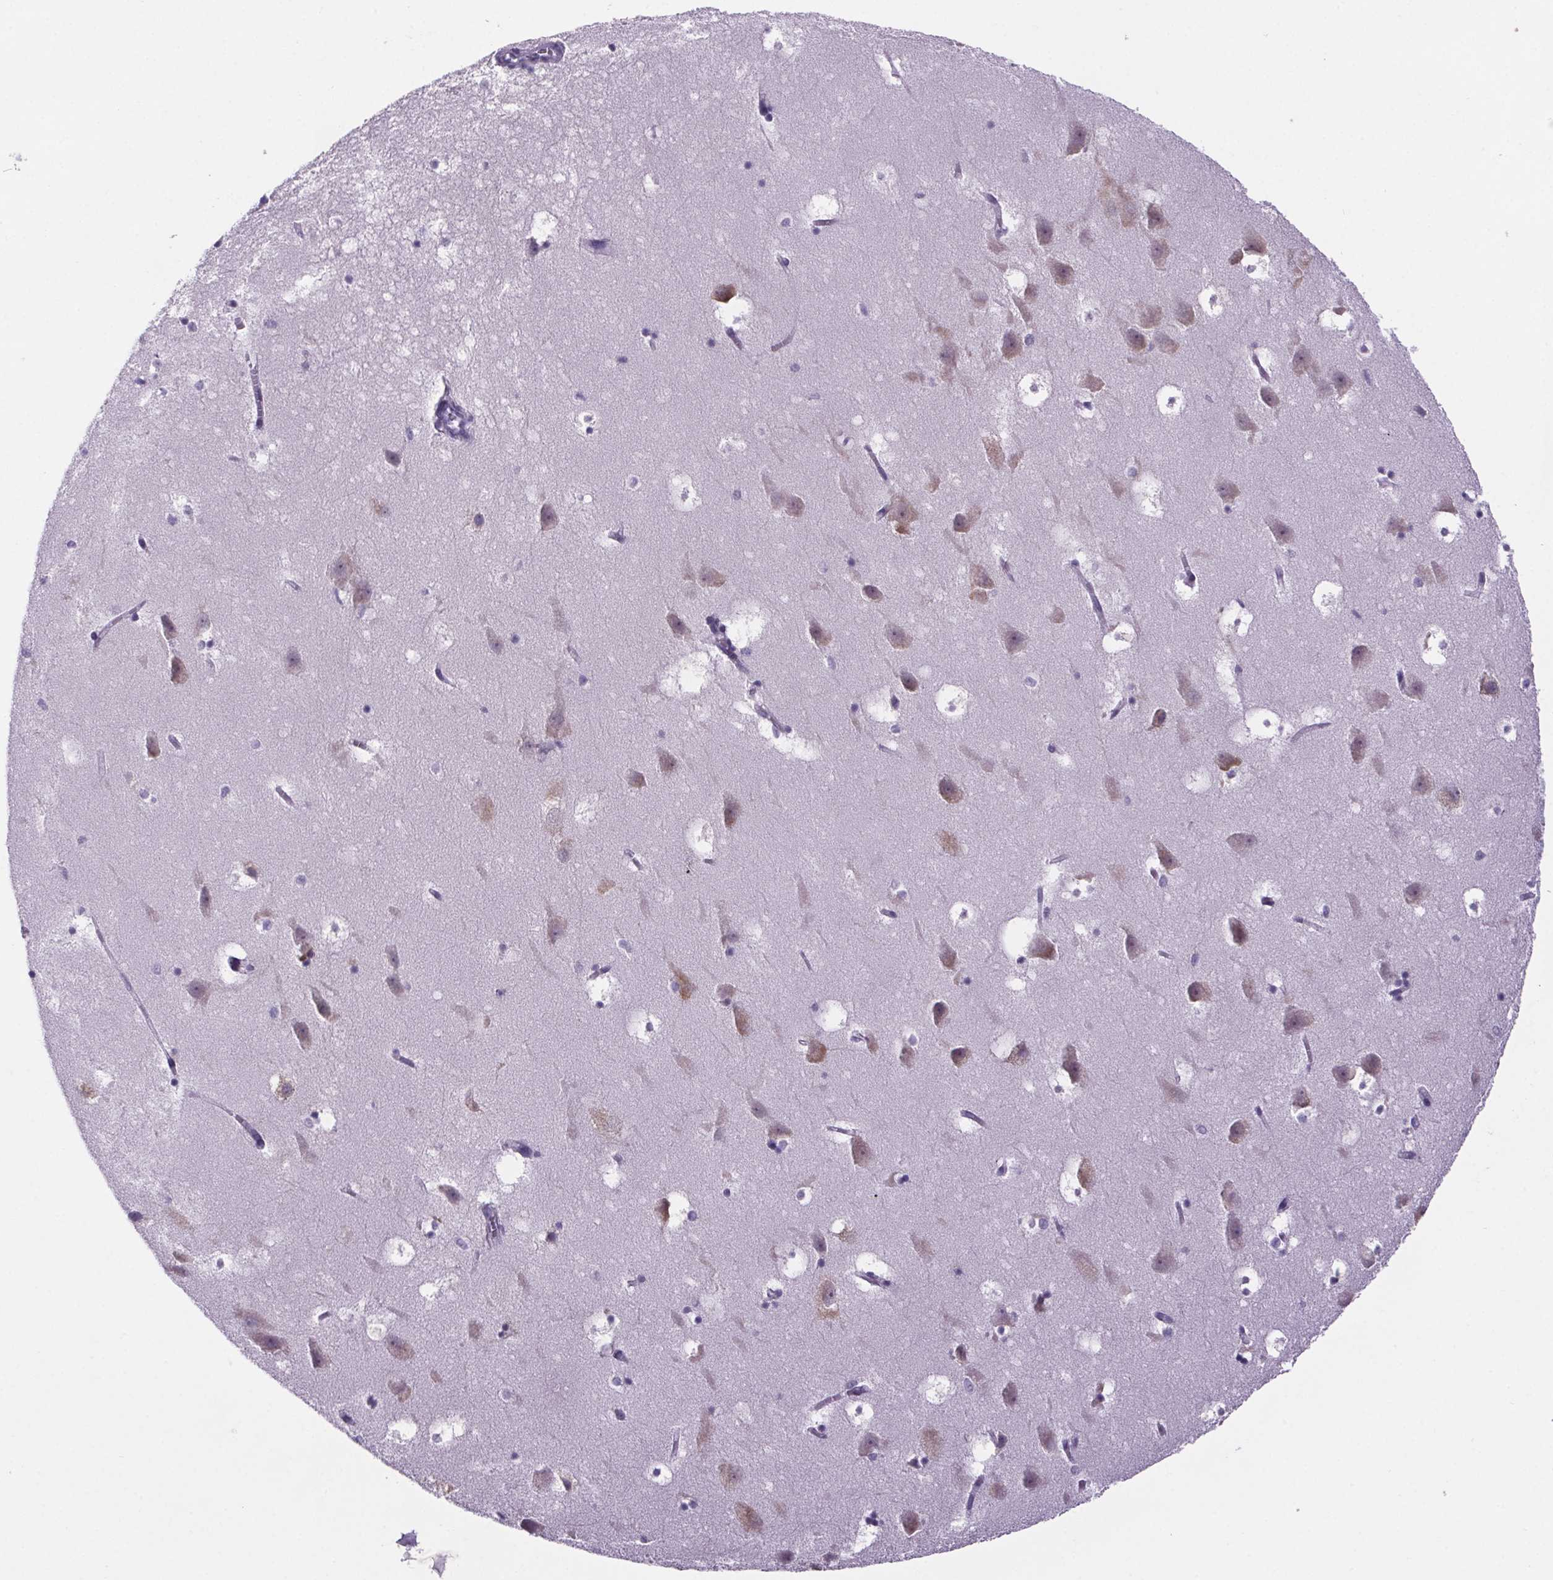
{"staining": {"intensity": "negative", "quantity": "none", "location": "none"}, "tissue": "hippocampus", "cell_type": "Glial cells", "image_type": "normal", "snomed": [{"axis": "morphology", "description": "Normal tissue, NOS"}, {"axis": "topography", "description": "Hippocampus"}], "caption": "Normal hippocampus was stained to show a protein in brown. There is no significant staining in glial cells. (Brightfield microscopy of DAB IHC at high magnification).", "gene": "CUBN", "patient": {"sex": "male", "age": 58}}